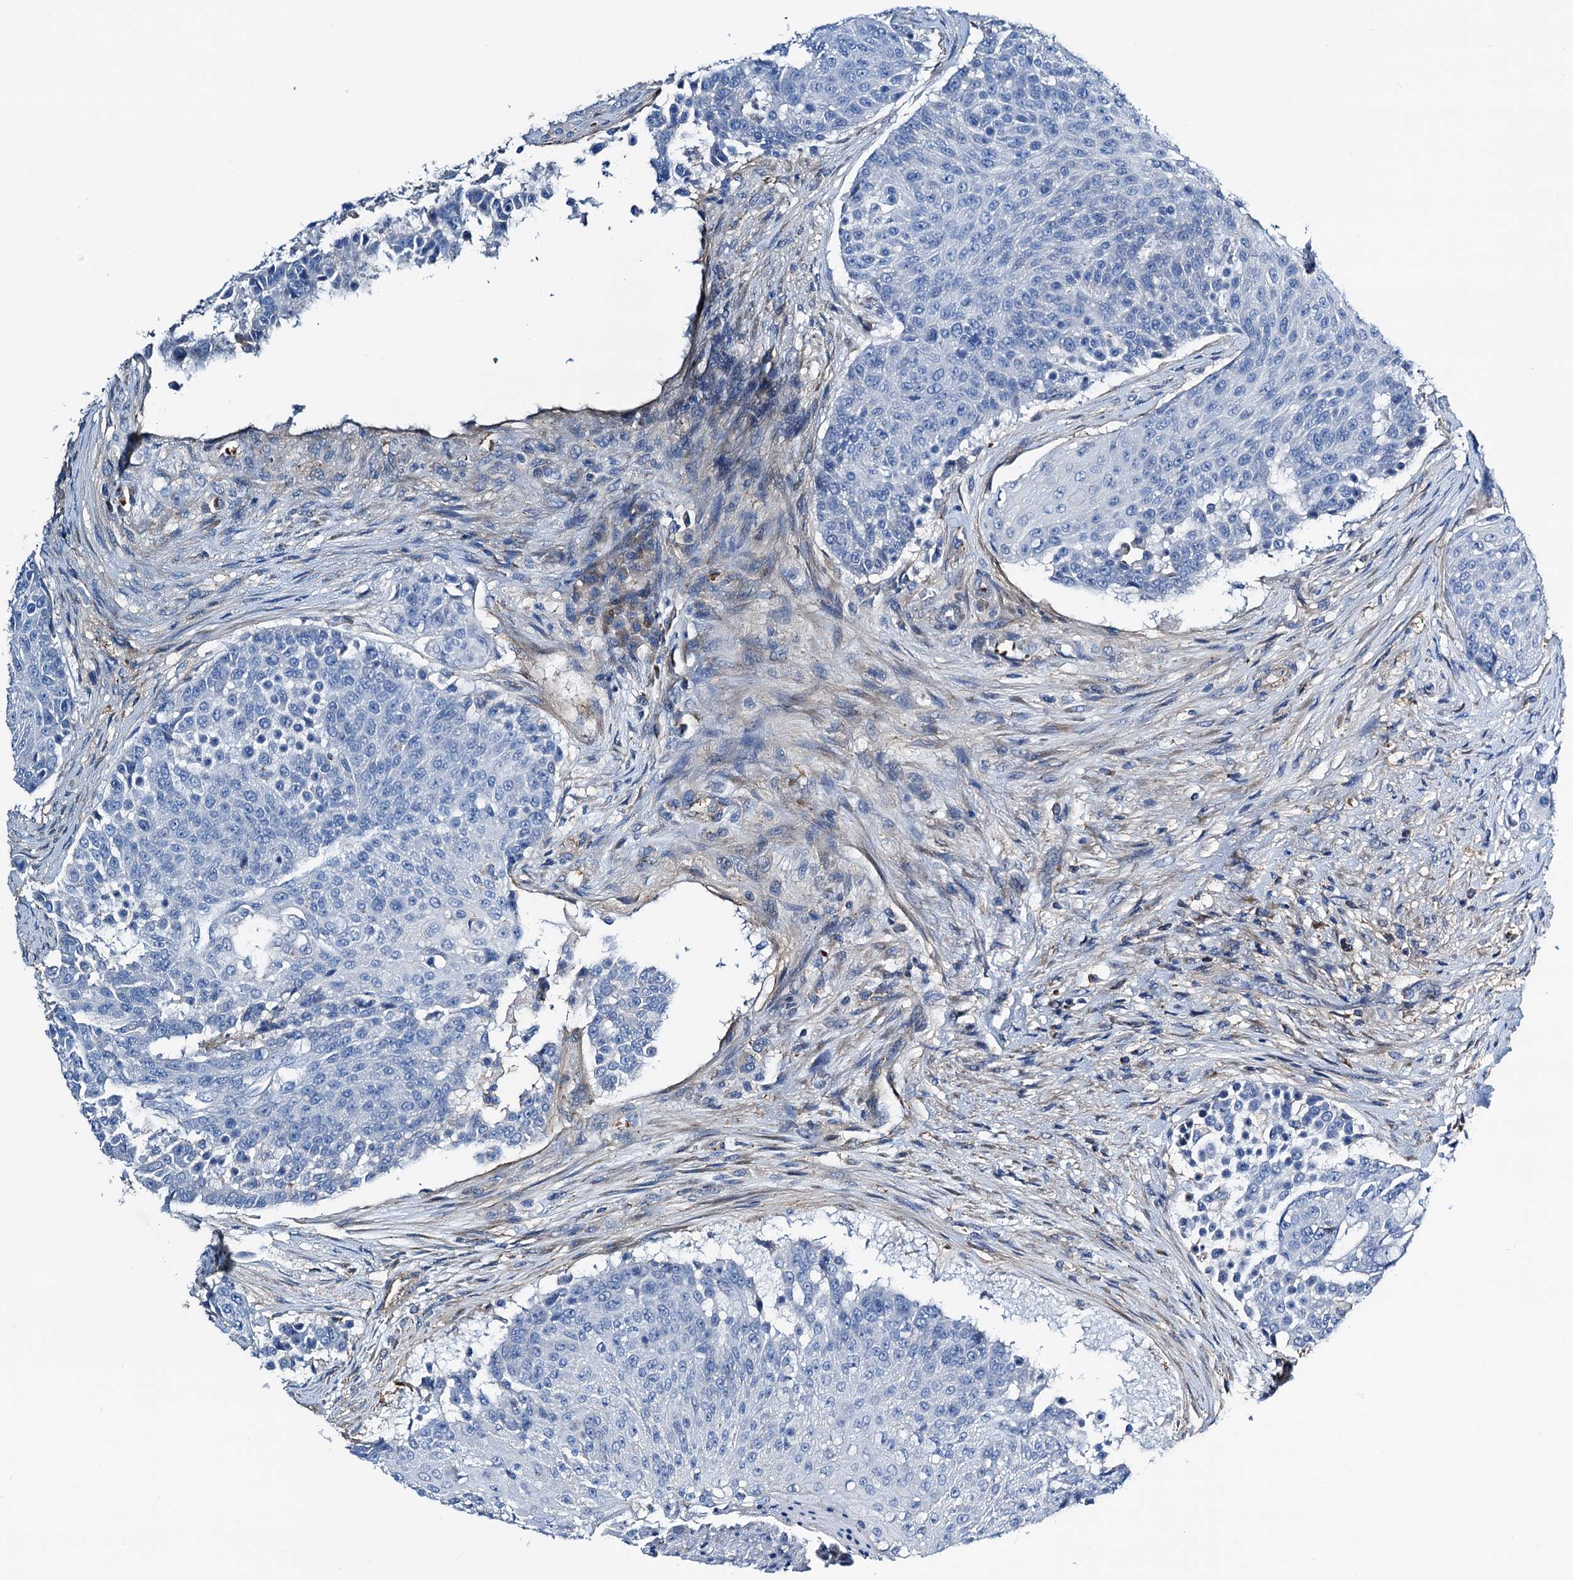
{"staining": {"intensity": "negative", "quantity": "none", "location": "none"}, "tissue": "urothelial cancer", "cell_type": "Tumor cells", "image_type": "cancer", "snomed": [{"axis": "morphology", "description": "Urothelial carcinoma, High grade"}, {"axis": "topography", "description": "Urinary bladder"}], "caption": "Immunohistochemical staining of urothelial cancer reveals no significant staining in tumor cells.", "gene": "GCOM1", "patient": {"sex": "female", "age": 63}}